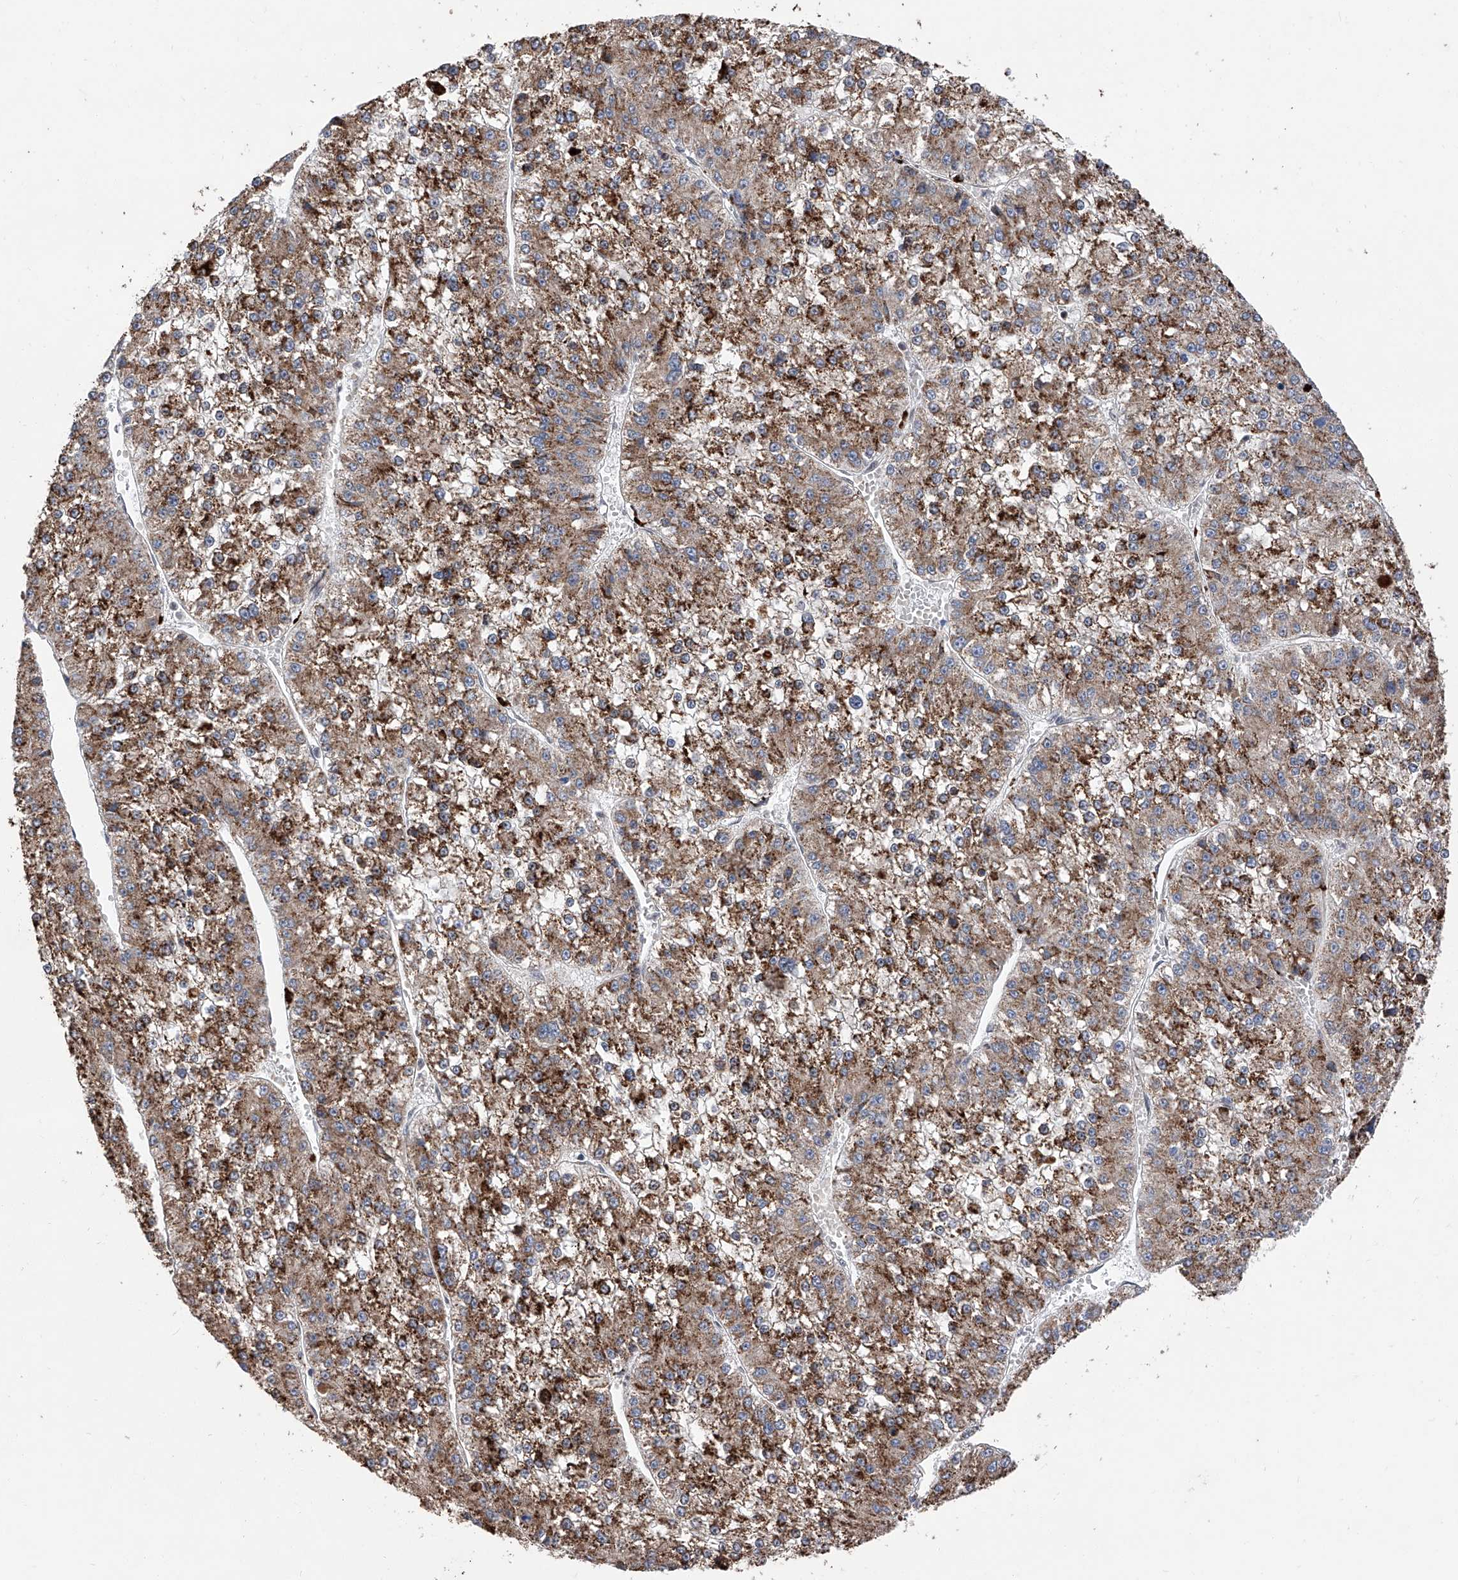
{"staining": {"intensity": "moderate", "quantity": ">75%", "location": "cytoplasmic/membranous"}, "tissue": "liver cancer", "cell_type": "Tumor cells", "image_type": "cancer", "snomed": [{"axis": "morphology", "description": "Carcinoma, Hepatocellular, NOS"}, {"axis": "topography", "description": "Liver"}], "caption": "Liver cancer (hepatocellular carcinoma) stained with a protein marker reveals moderate staining in tumor cells.", "gene": "FARP2", "patient": {"sex": "female", "age": 73}}